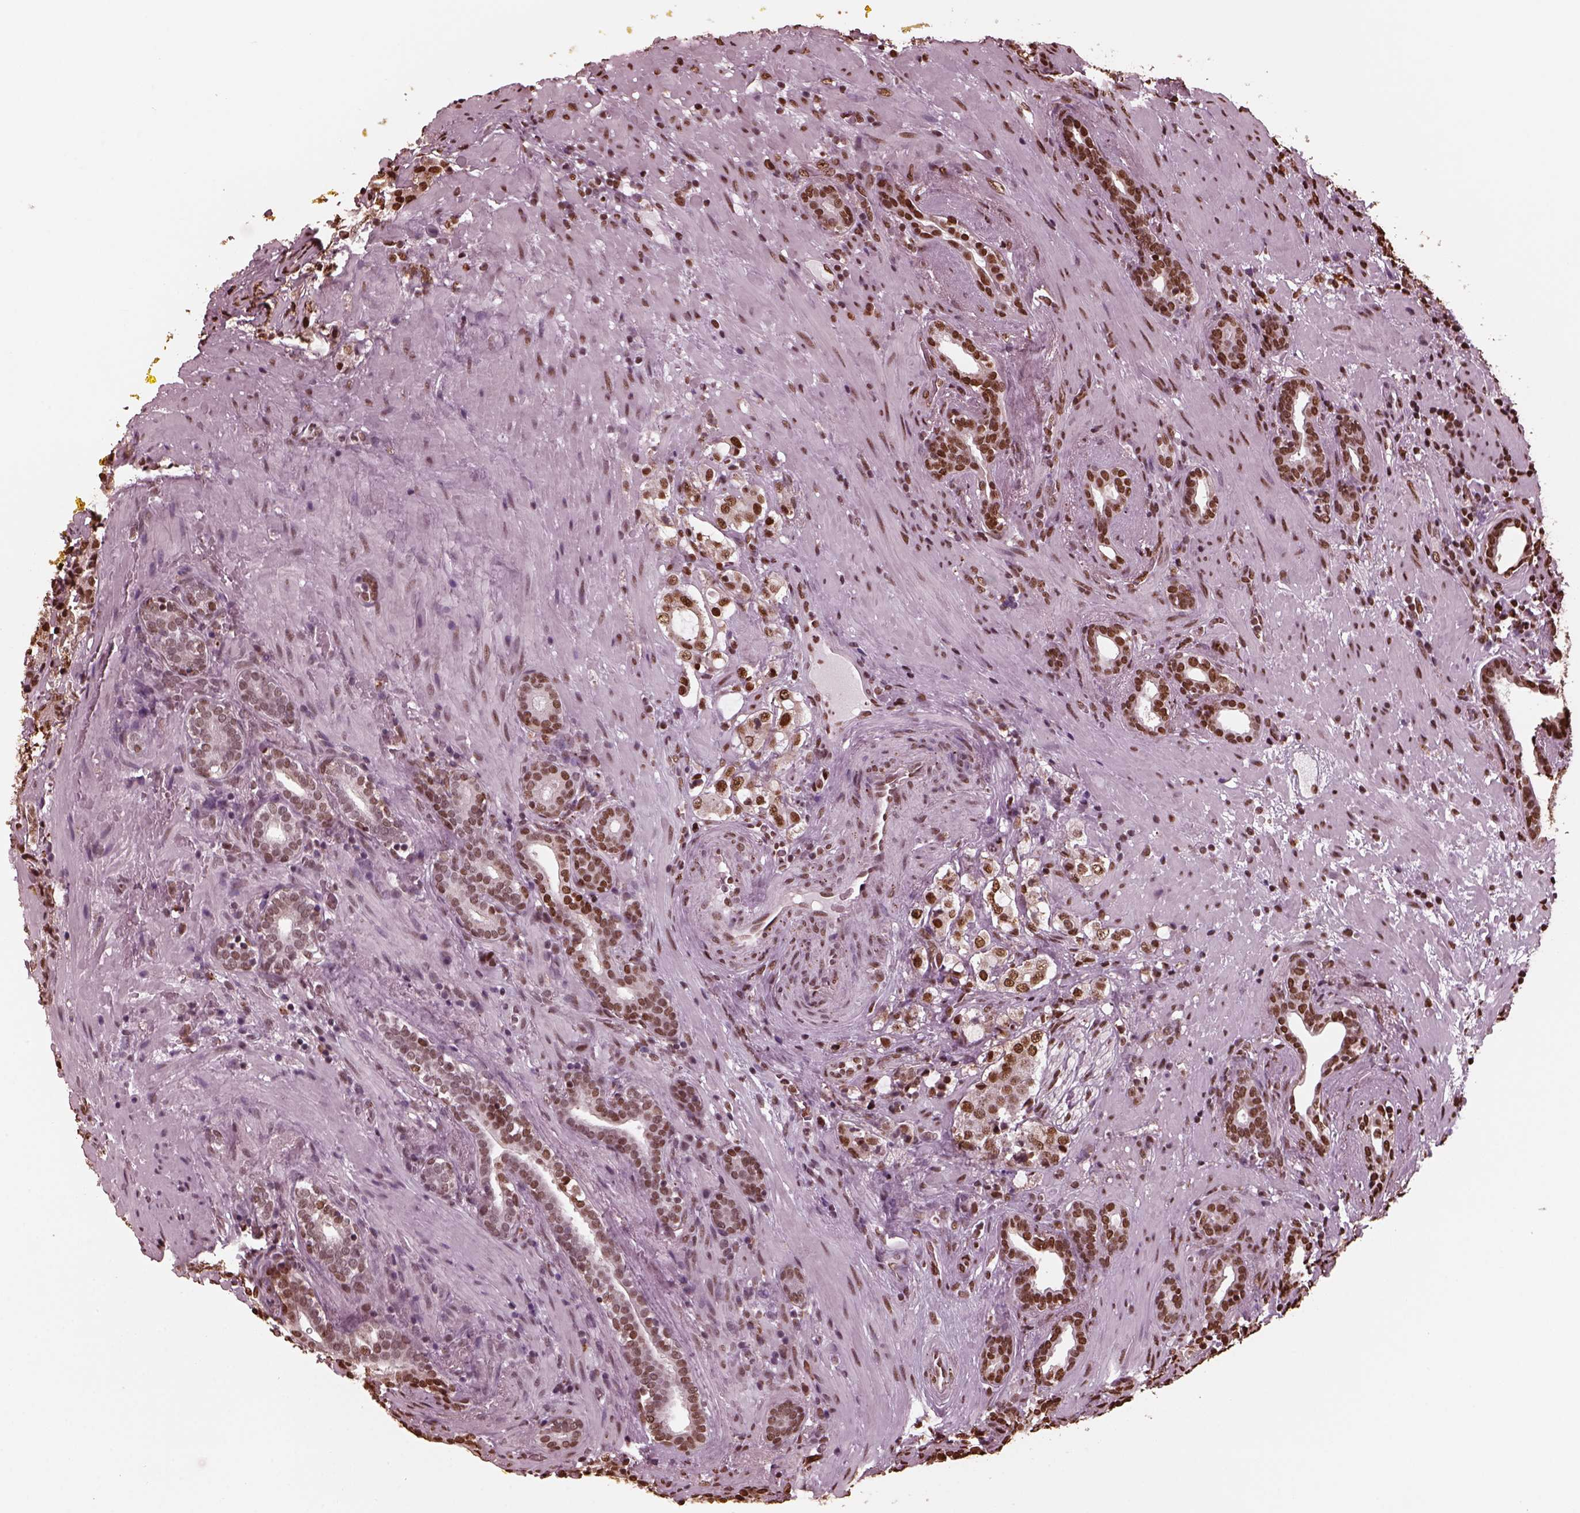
{"staining": {"intensity": "moderate", "quantity": ">75%", "location": "nuclear"}, "tissue": "prostate cancer", "cell_type": "Tumor cells", "image_type": "cancer", "snomed": [{"axis": "morphology", "description": "Adenocarcinoma, NOS"}, {"axis": "topography", "description": "Prostate"}], "caption": "A medium amount of moderate nuclear positivity is appreciated in about >75% of tumor cells in adenocarcinoma (prostate) tissue.", "gene": "NSD1", "patient": {"sex": "male", "age": 66}}